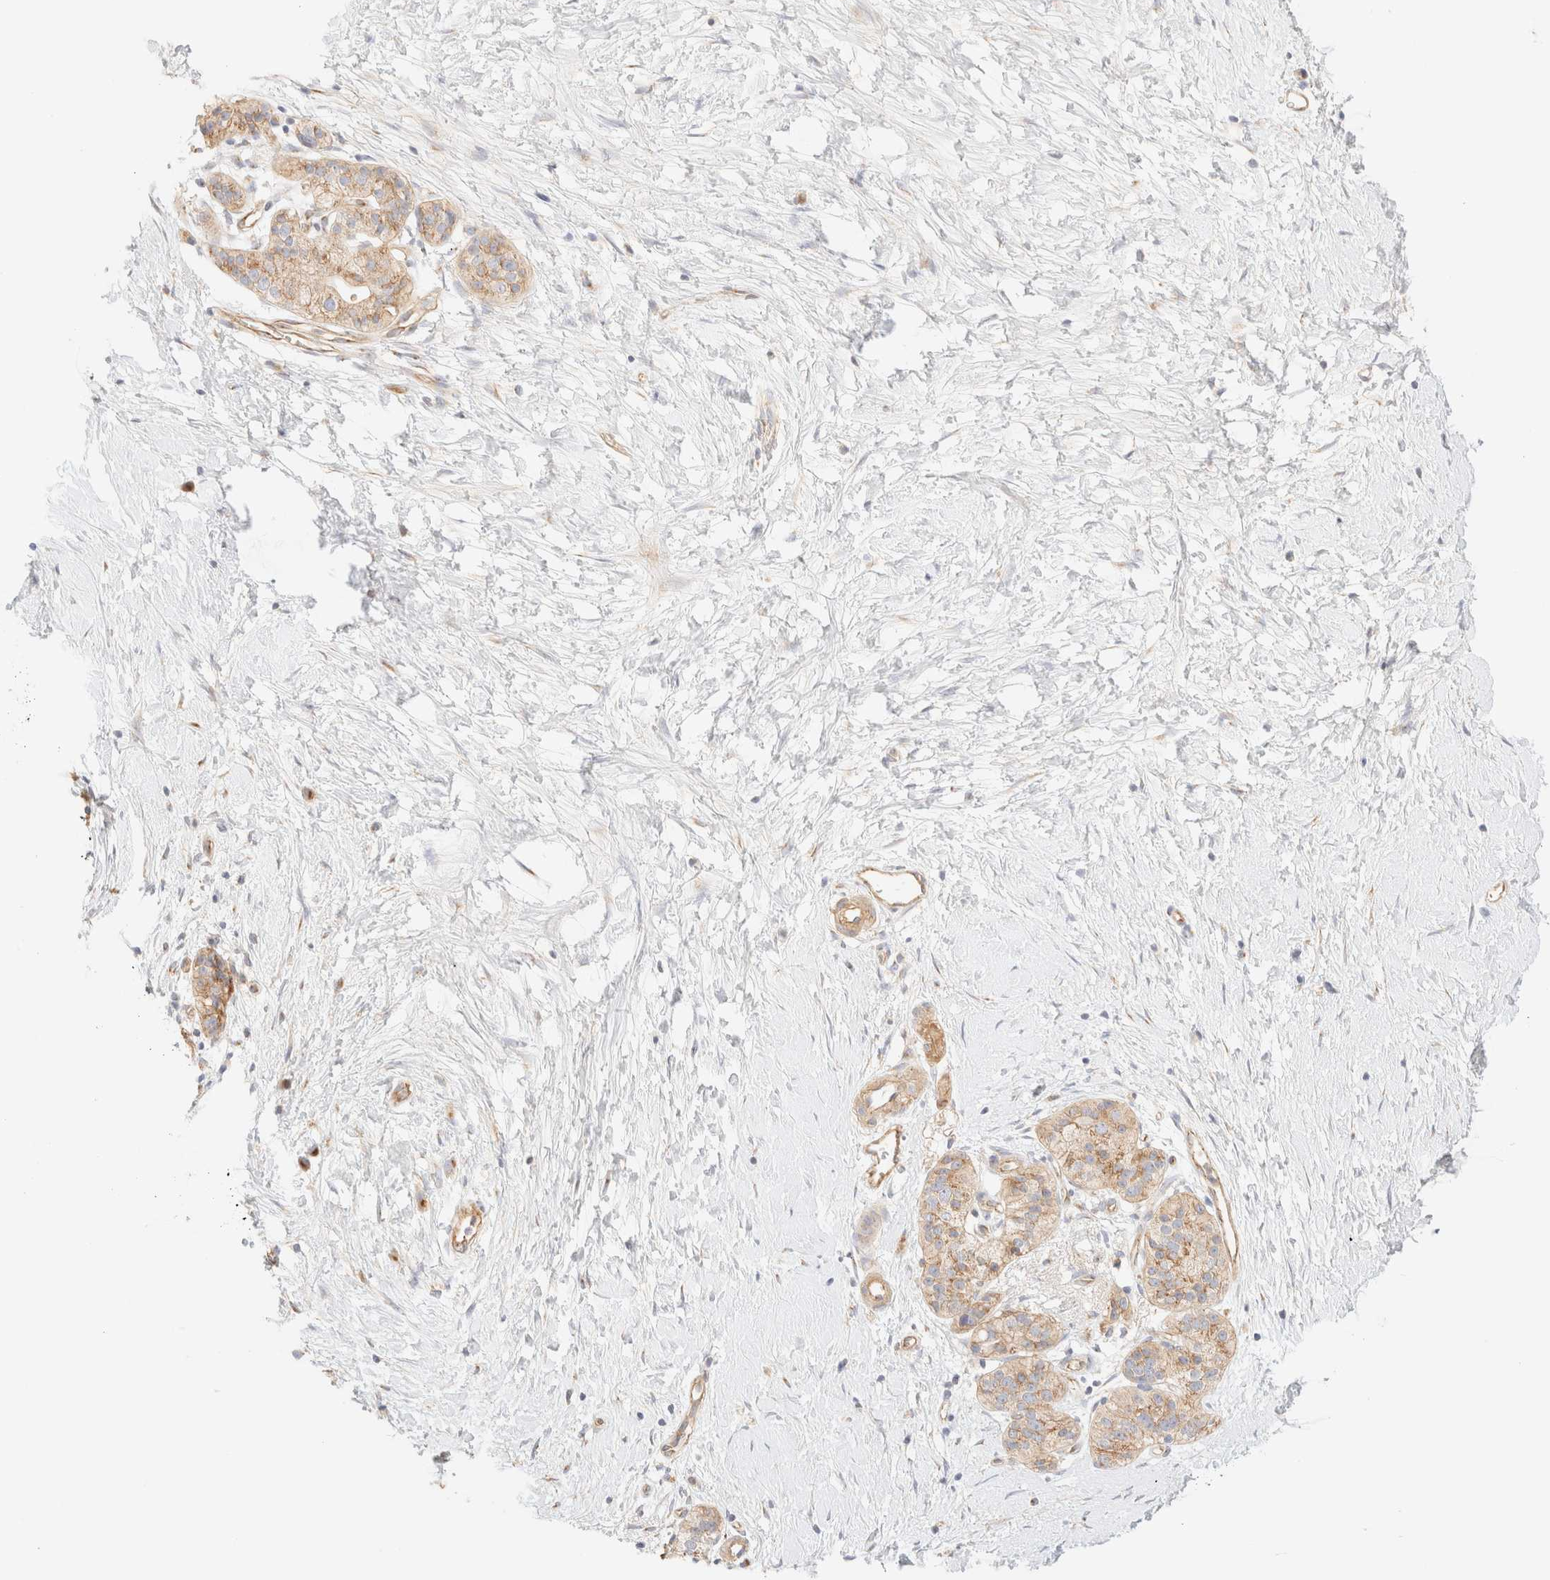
{"staining": {"intensity": "weak", "quantity": ">75%", "location": "cytoplasmic/membranous"}, "tissue": "pancreatic cancer", "cell_type": "Tumor cells", "image_type": "cancer", "snomed": [{"axis": "morphology", "description": "Adenocarcinoma, NOS"}, {"axis": "topography", "description": "Pancreas"}], "caption": "The image shows staining of pancreatic cancer (adenocarcinoma), revealing weak cytoplasmic/membranous protein positivity (brown color) within tumor cells. The protein of interest is shown in brown color, while the nuclei are stained blue.", "gene": "MYO10", "patient": {"sex": "male", "age": 50}}